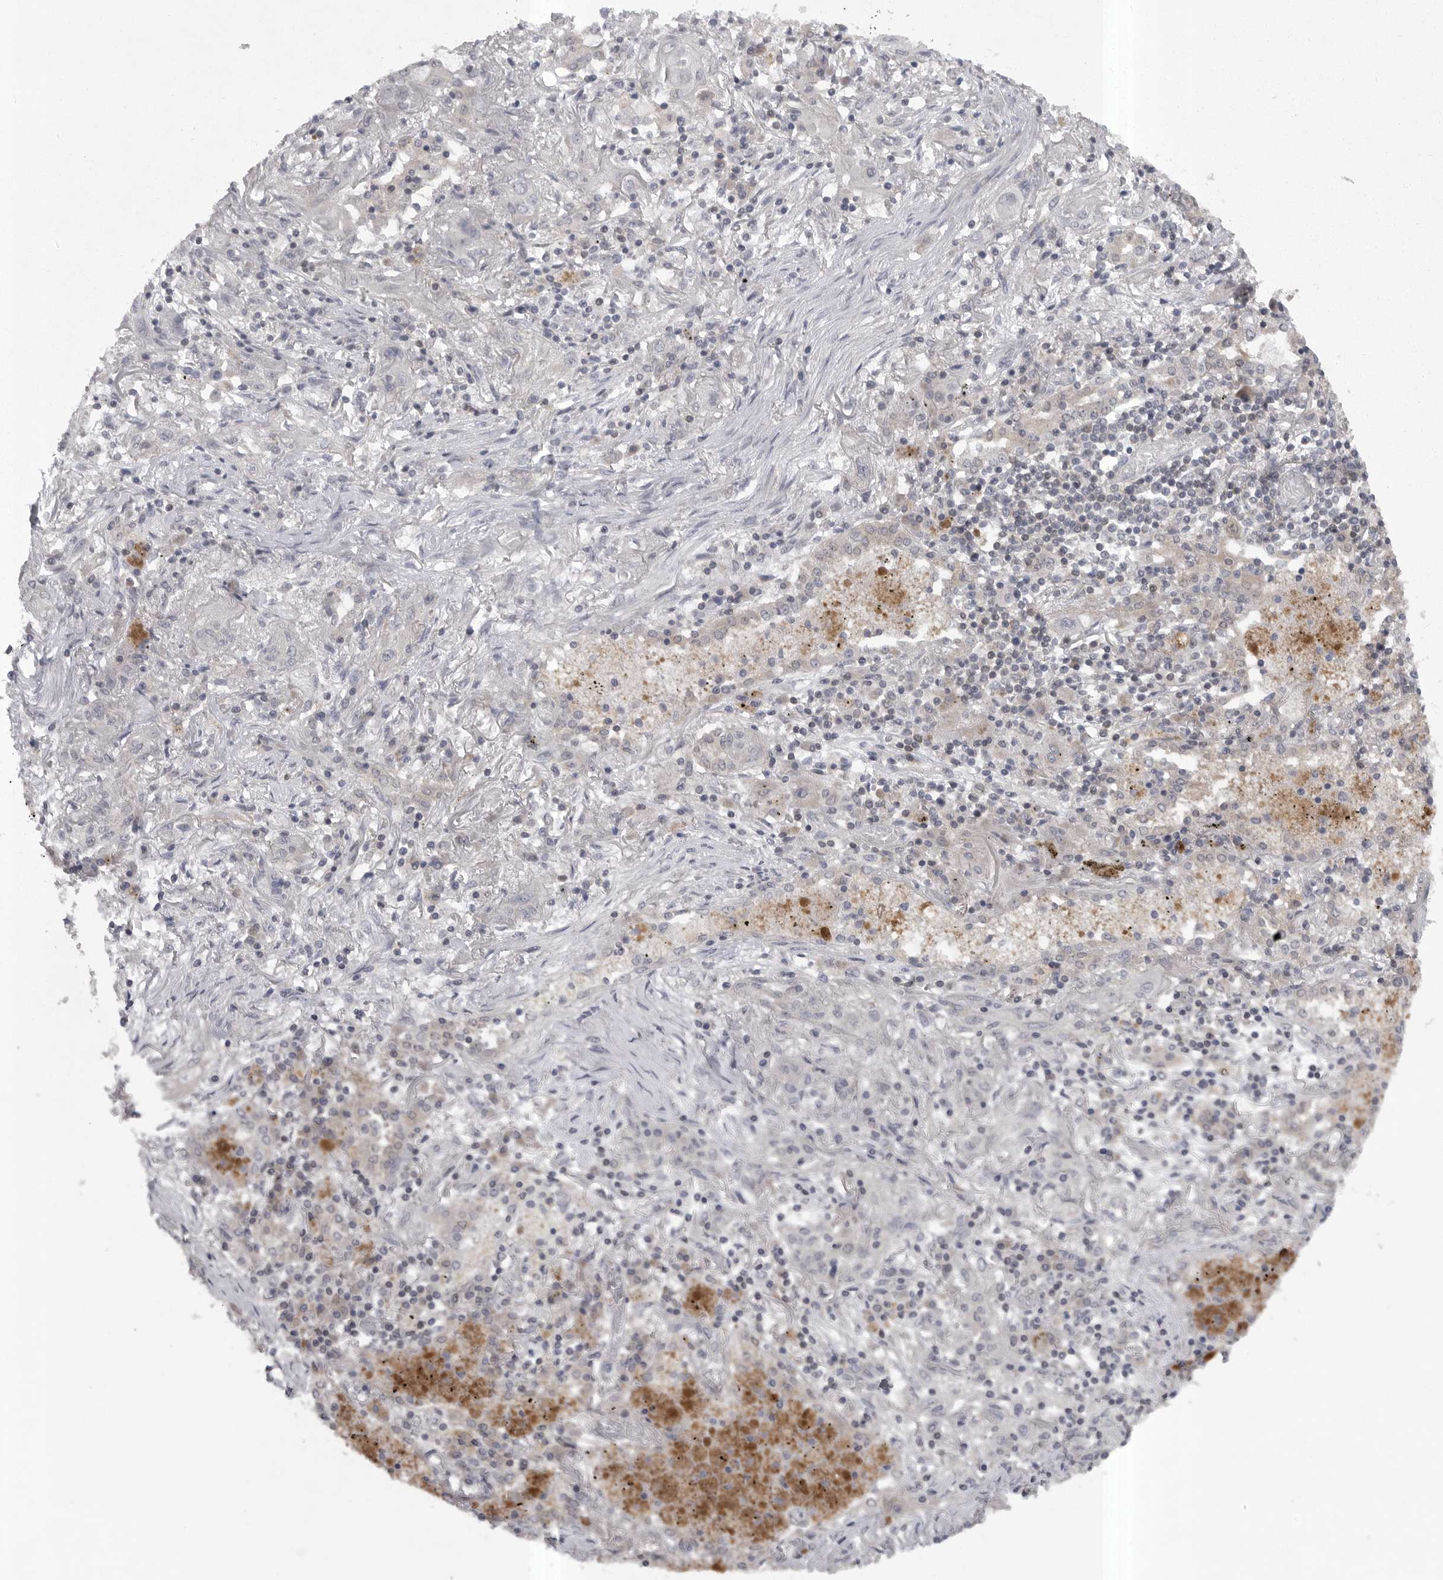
{"staining": {"intensity": "negative", "quantity": "none", "location": "none"}, "tissue": "lung cancer", "cell_type": "Tumor cells", "image_type": "cancer", "snomed": [{"axis": "morphology", "description": "Squamous cell carcinoma, NOS"}, {"axis": "topography", "description": "Lung"}], "caption": "This is a image of immunohistochemistry (IHC) staining of lung squamous cell carcinoma, which shows no expression in tumor cells. The staining is performed using DAB brown chromogen with nuclei counter-stained in using hematoxylin.", "gene": "PHF13", "patient": {"sex": "female", "age": 47}}